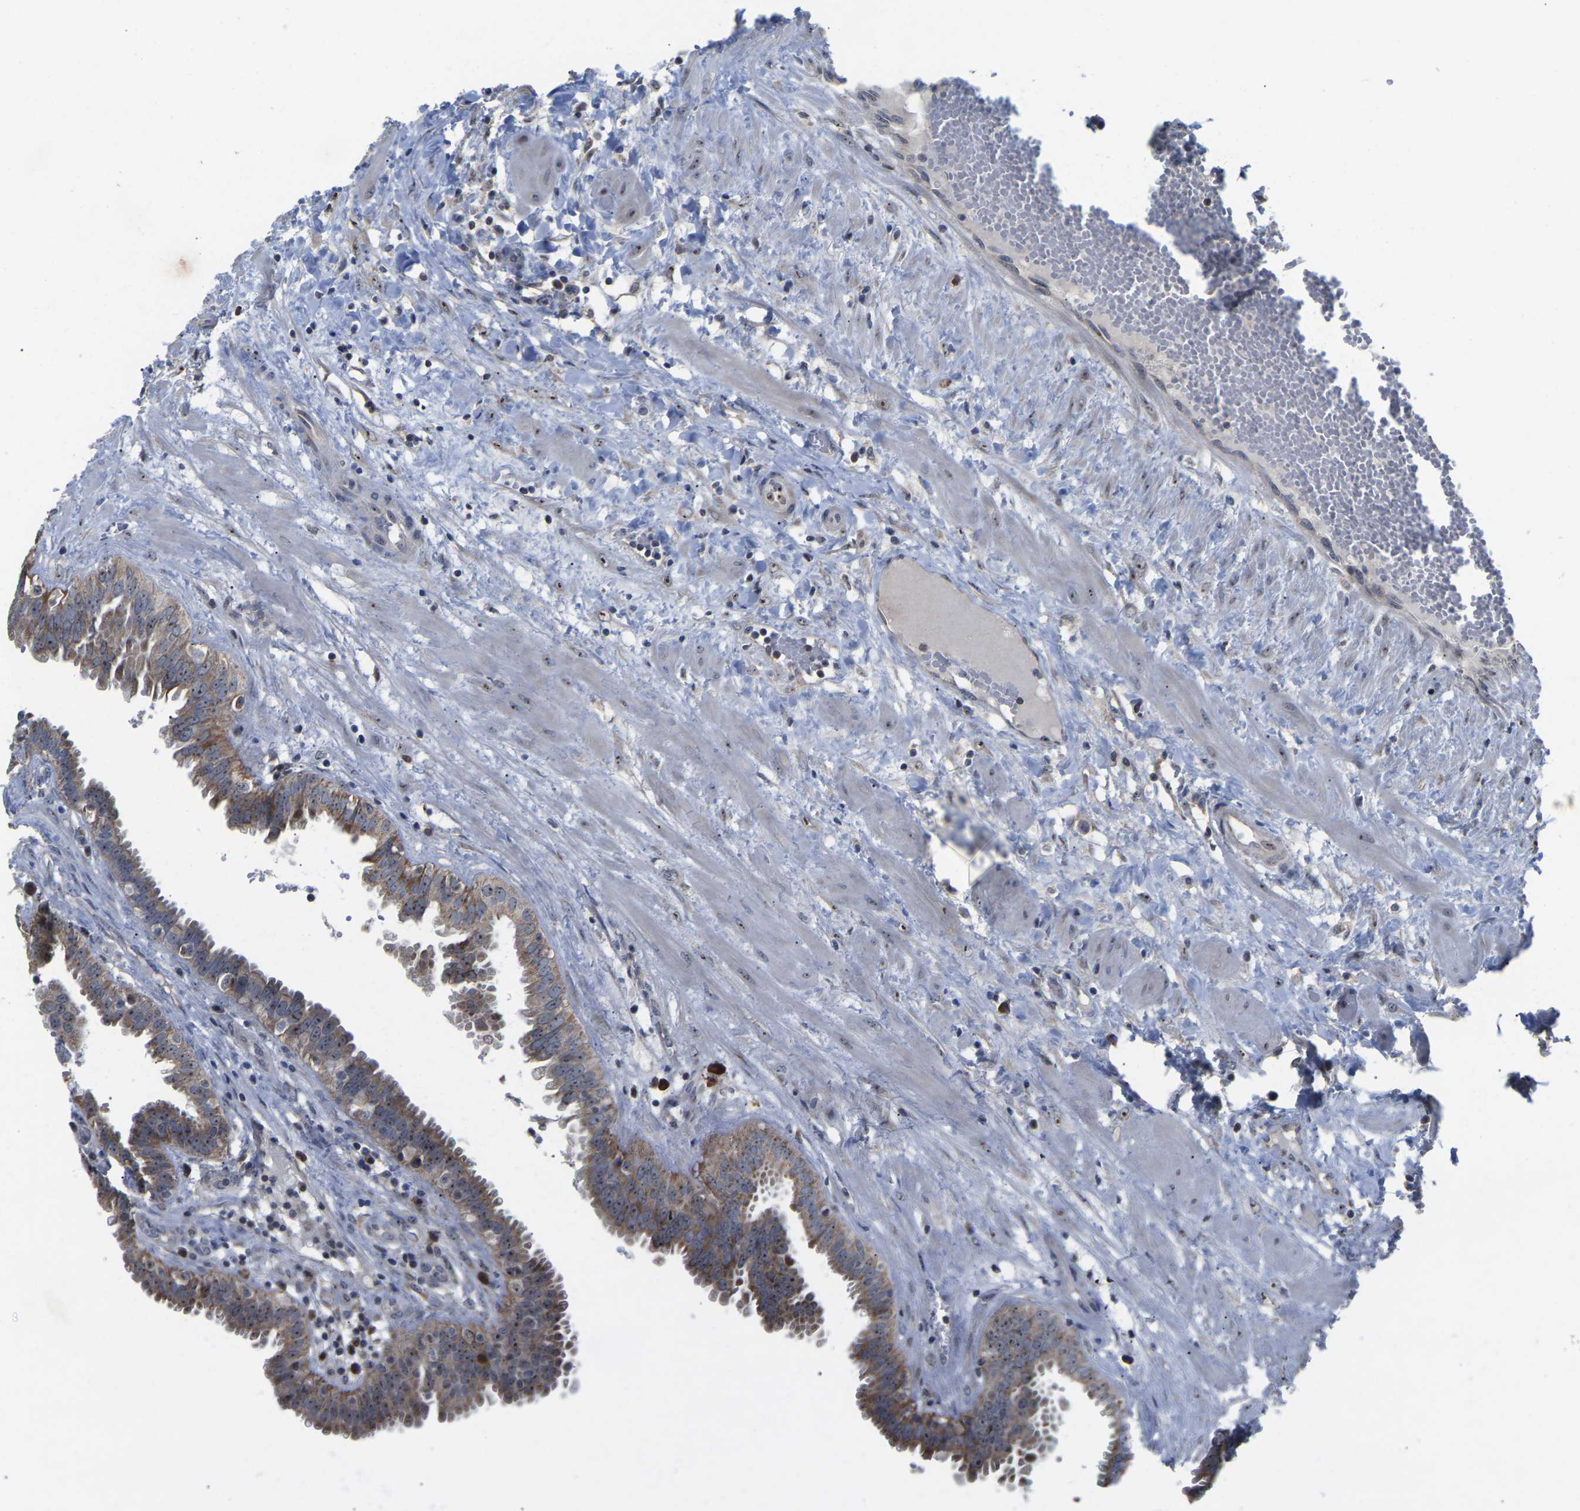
{"staining": {"intensity": "moderate", "quantity": ">75%", "location": "cytoplasmic/membranous,nuclear"}, "tissue": "seminal vesicle", "cell_type": "Glandular cells", "image_type": "normal", "snomed": [{"axis": "morphology", "description": "Normal tissue, NOS"}, {"axis": "morphology", "description": "Adenocarcinoma, High grade"}, {"axis": "topography", "description": "Prostate"}, {"axis": "topography", "description": "Seminal veicle"}], "caption": "Moderate cytoplasmic/membranous,nuclear expression is appreciated in approximately >75% of glandular cells in normal seminal vesicle.", "gene": "NOP53", "patient": {"sex": "male", "age": 55}}